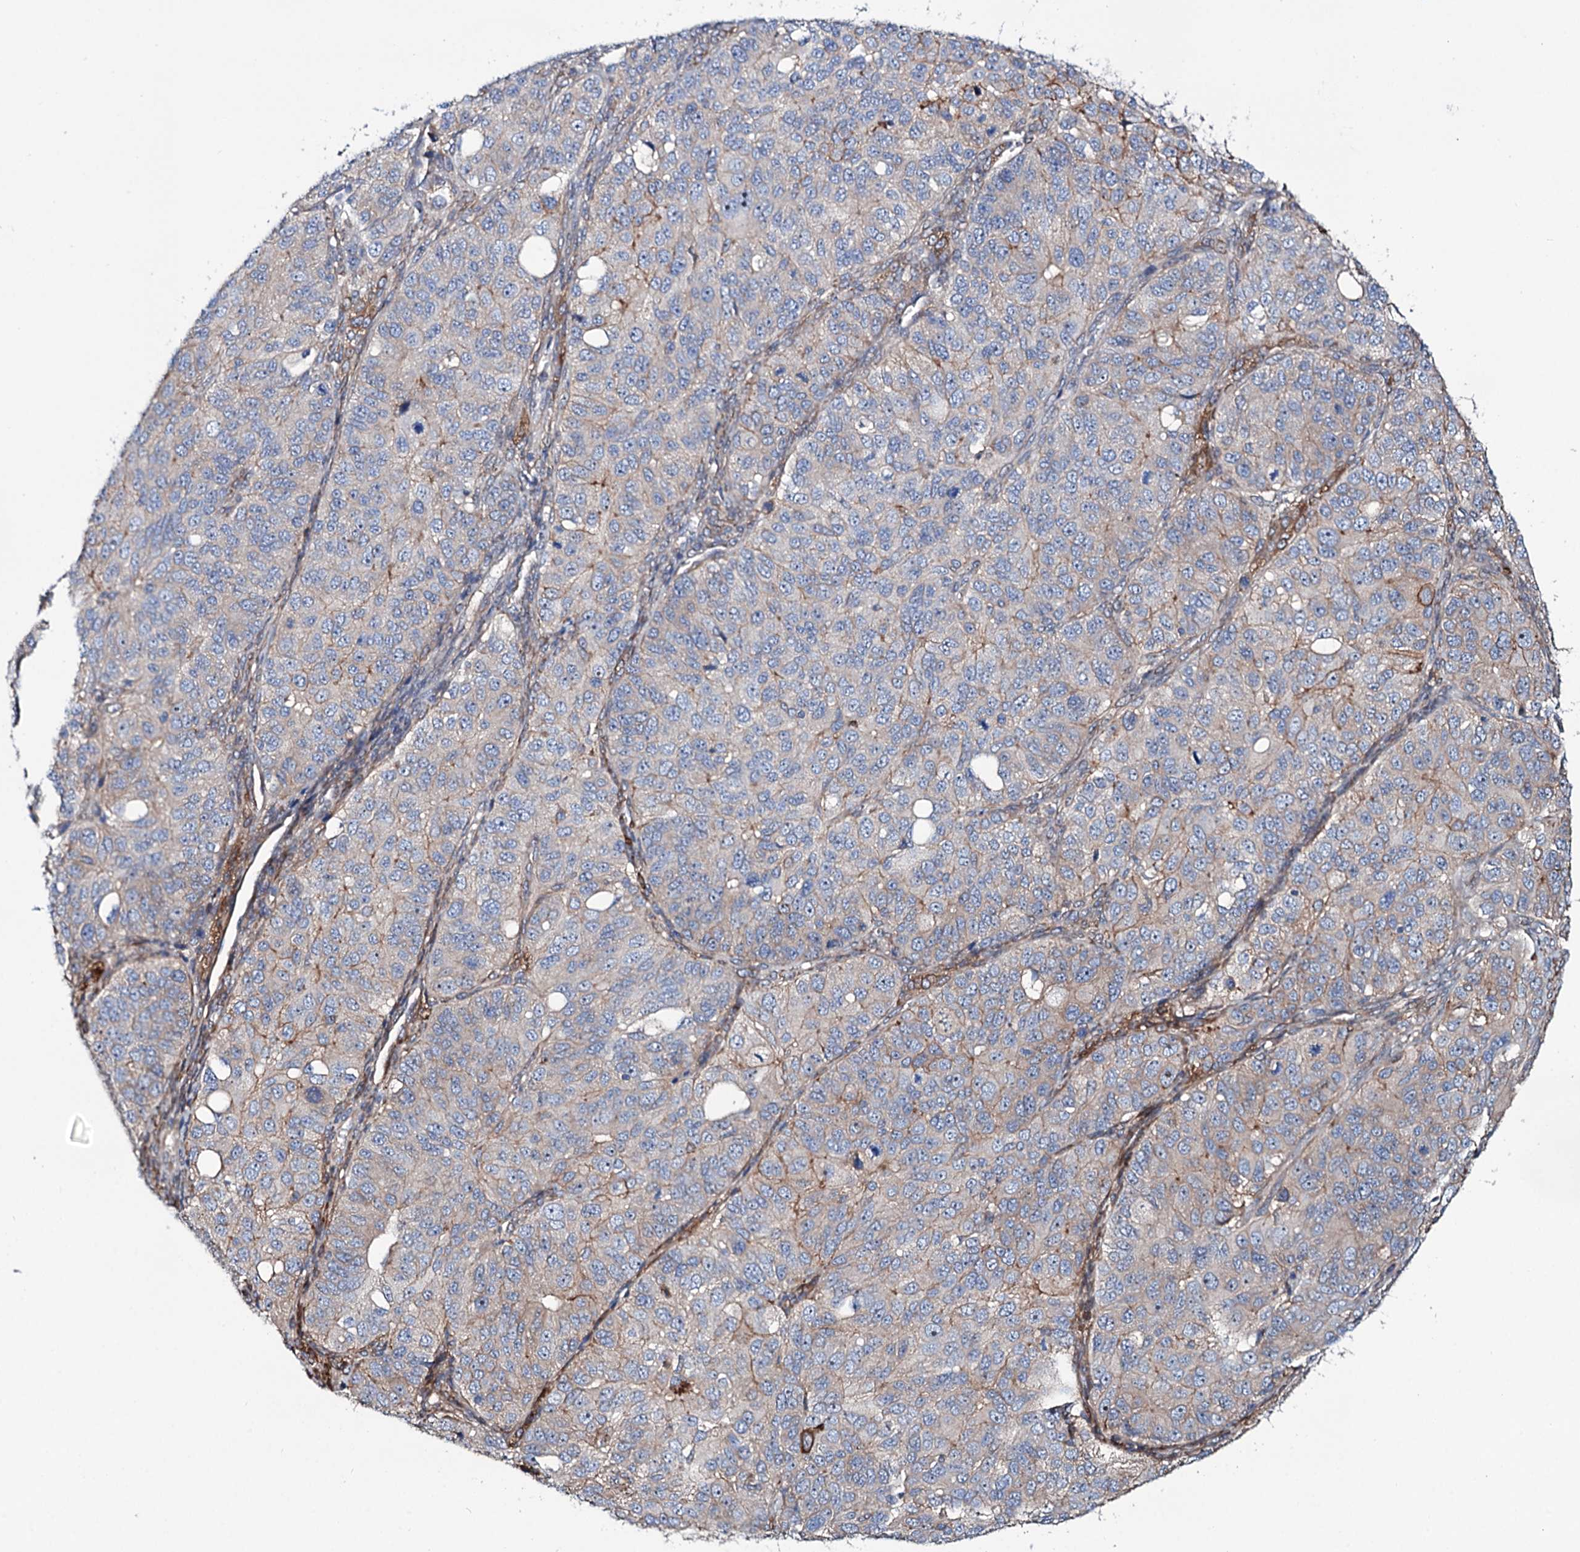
{"staining": {"intensity": "moderate", "quantity": "<25%", "location": "cytoplasmic/membranous"}, "tissue": "ovarian cancer", "cell_type": "Tumor cells", "image_type": "cancer", "snomed": [{"axis": "morphology", "description": "Carcinoma, endometroid"}, {"axis": "topography", "description": "Ovary"}], "caption": "High-power microscopy captured an IHC micrograph of endometroid carcinoma (ovarian), revealing moderate cytoplasmic/membranous staining in about <25% of tumor cells.", "gene": "PTDSS2", "patient": {"sex": "female", "age": 51}}